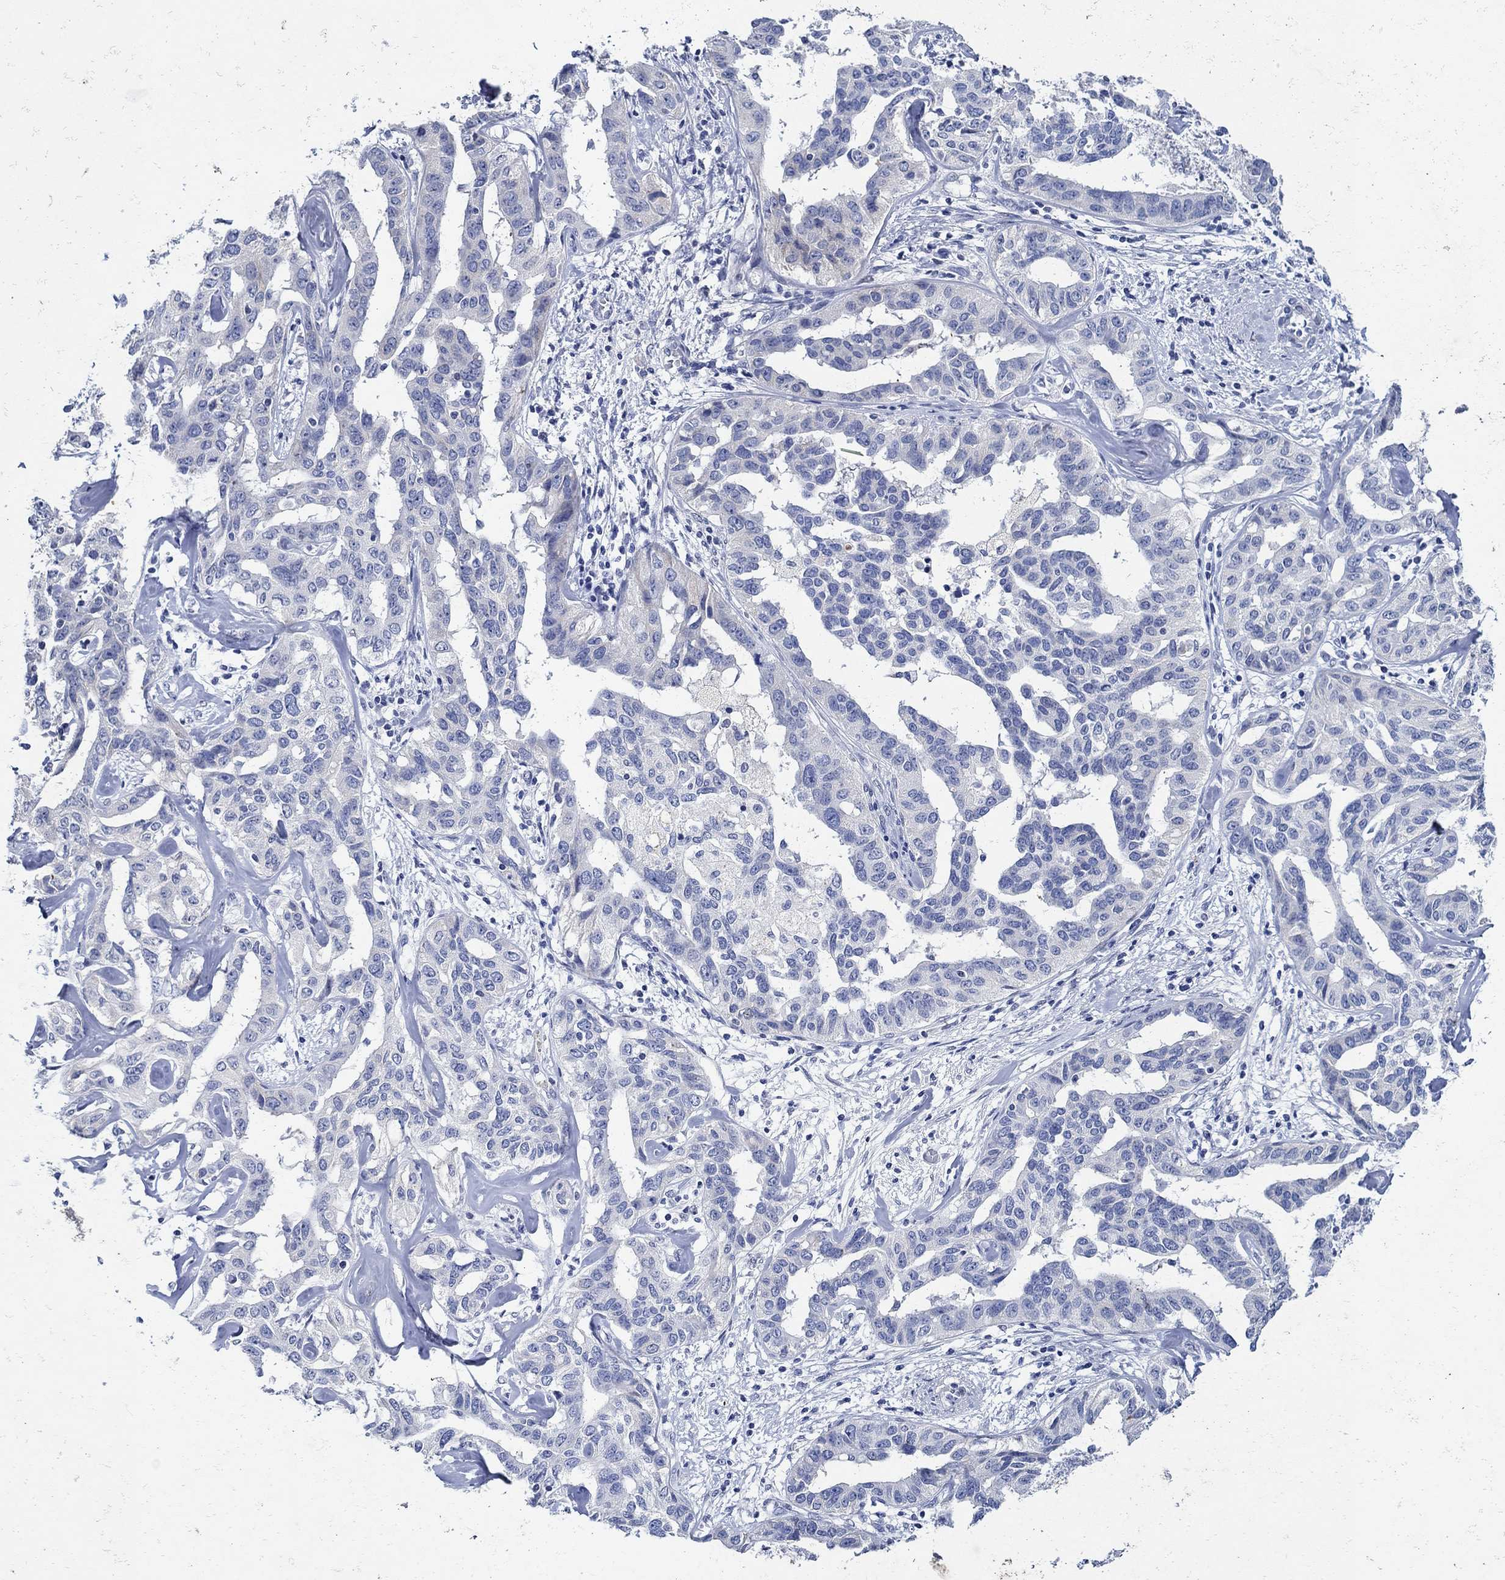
{"staining": {"intensity": "negative", "quantity": "none", "location": "none"}, "tissue": "liver cancer", "cell_type": "Tumor cells", "image_type": "cancer", "snomed": [{"axis": "morphology", "description": "Cholangiocarcinoma"}, {"axis": "topography", "description": "Liver"}], "caption": "This is an IHC image of human liver cancer (cholangiocarcinoma). There is no positivity in tumor cells.", "gene": "NOS1", "patient": {"sex": "male", "age": 59}}